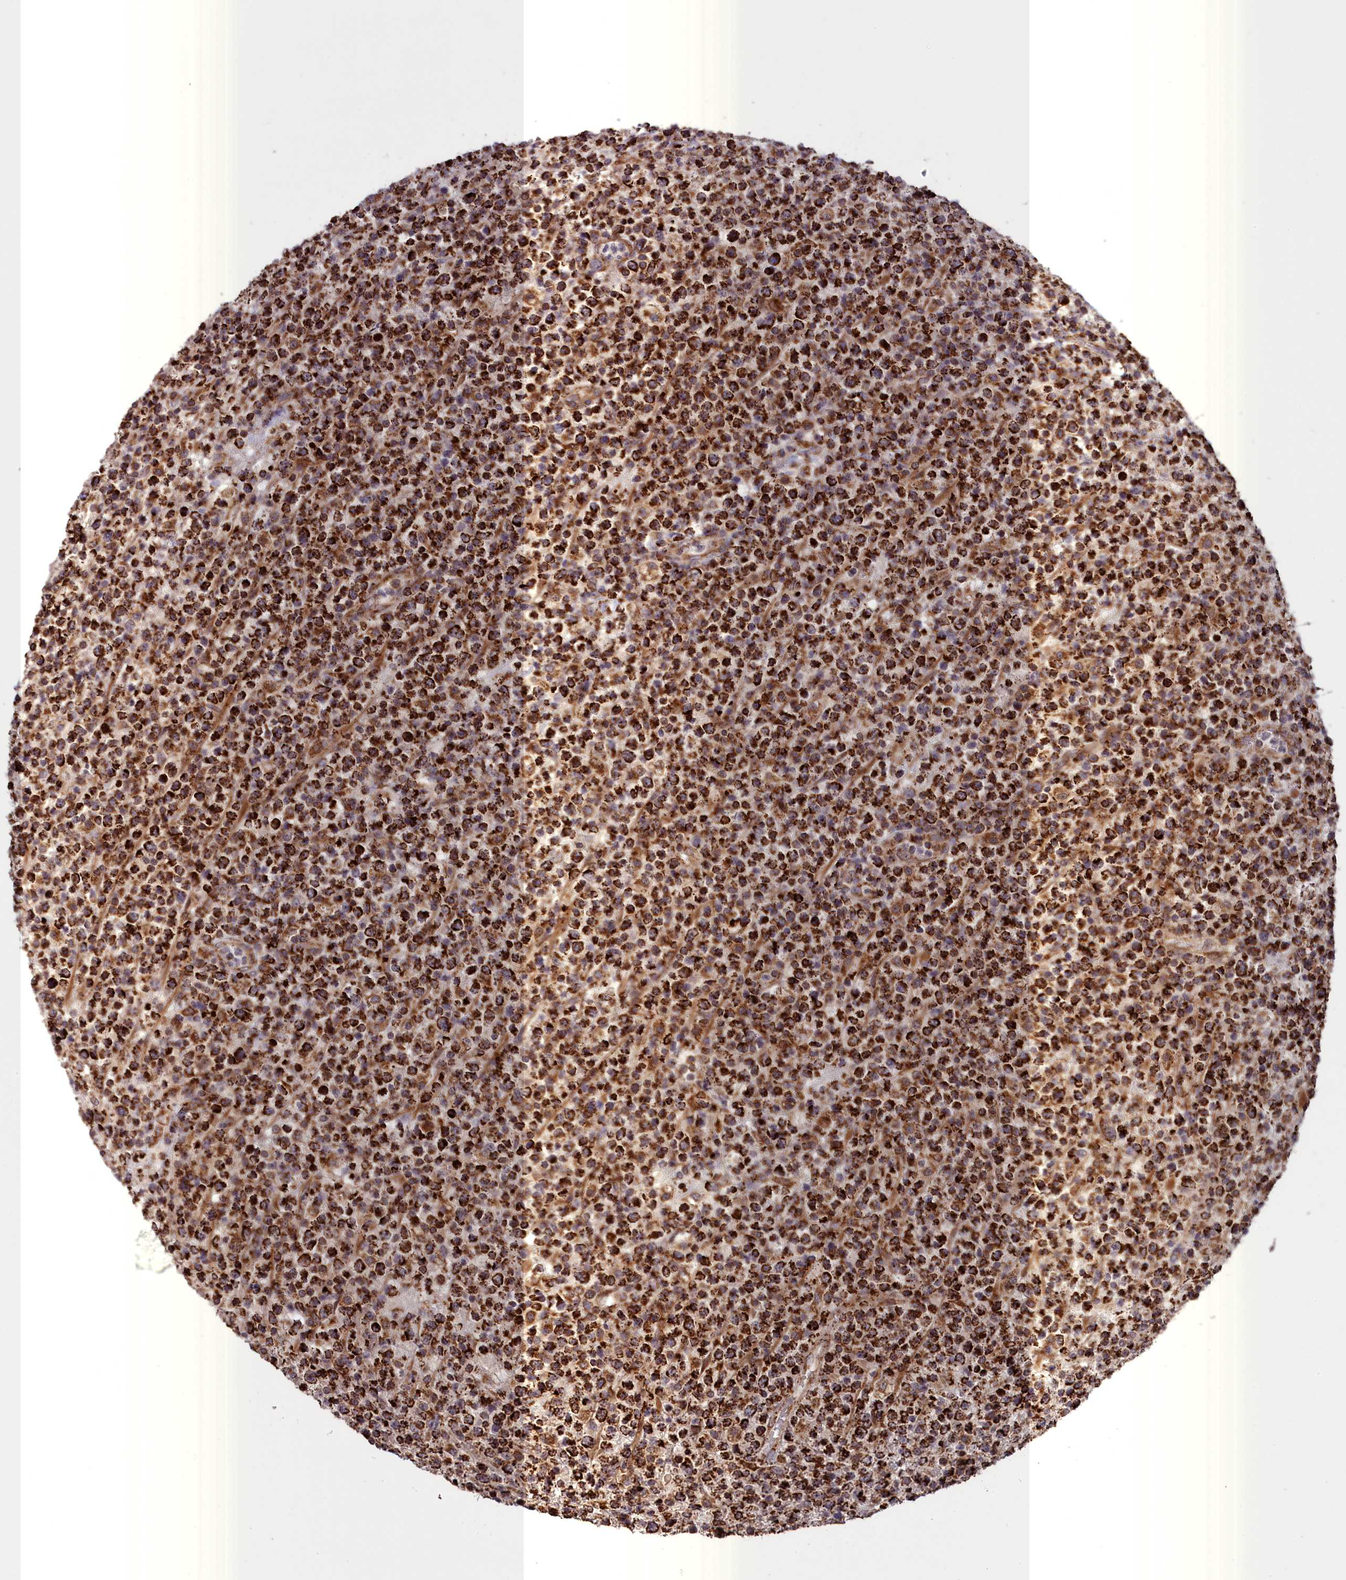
{"staining": {"intensity": "strong", "quantity": ">75%", "location": "cytoplasmic/membranous"}, "tissue": "lymphoma", "cell_type": "Tumor cells", "image_type": "cancer", "snomed": [{"axis": "morphology", "description": "Malignant lymphoma, non-Hodgkin's type, High grade"}, {"axis": "topography", "description": "Colon"}], "caption": "The photomicrograph shows staining of malignant lymphoma, non-Hodgkin's type (high-grade), revealing strong cytoplasmic/membranous protein expression (brown color) within tumor cells.", "gene": "TIMM44", "patient": {"sex": "female", "age": 53}}